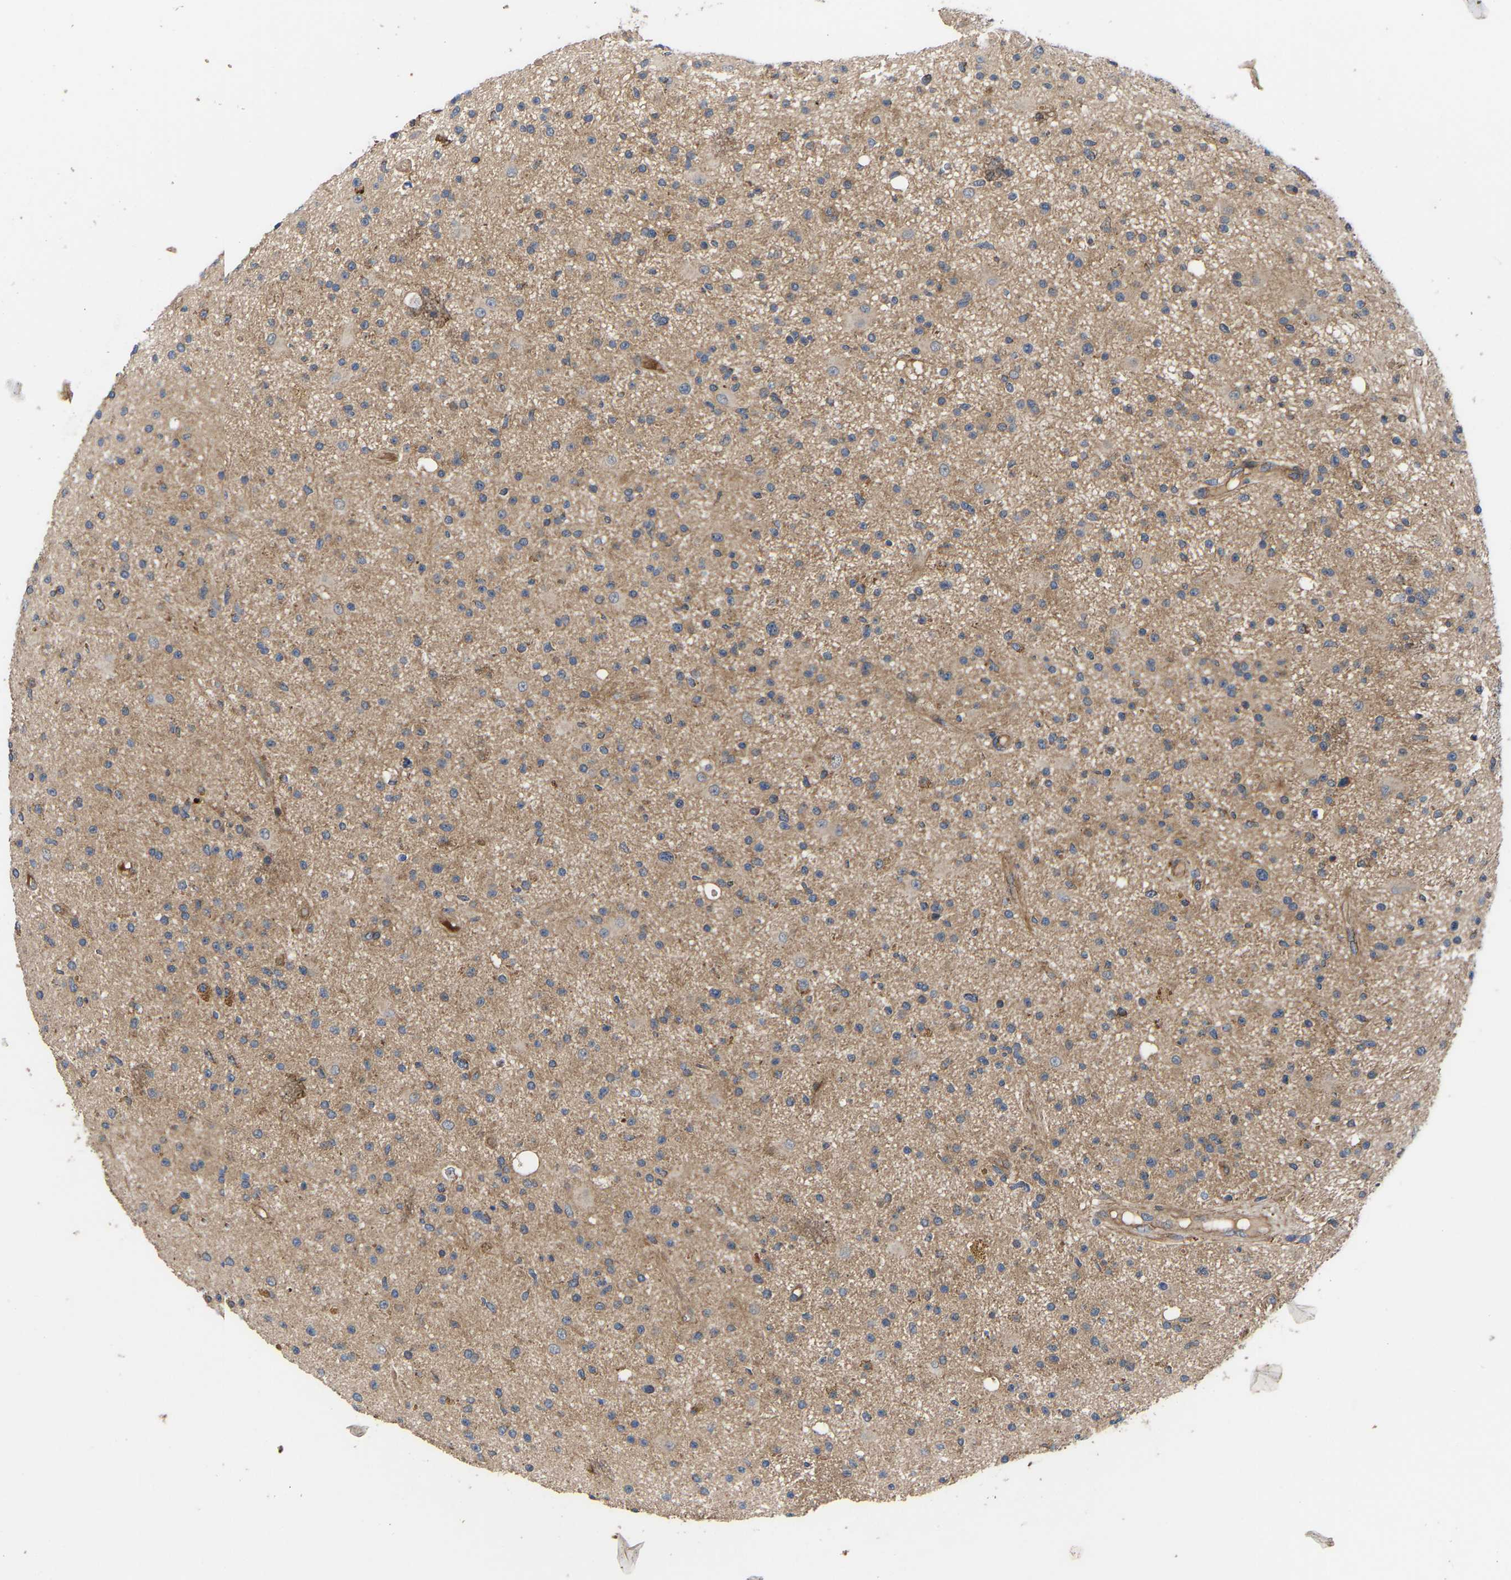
{"staining": {"intensity": "weak", "quantity": ">75%", "location": "cytoplasmic/membranous"}, "tissue": "glioma", "cell_type": "Tumor cells", "image_type": "cancer", "snomed": [{"axis": "morphology", "description": "Glioma, malignant, High grade"}, {"axis": "topography", "description": "Brain"}], "caption": "IHC photomicrograph of neoplastic tissue: malignant glioma (high-grade) stained using immunohistochemistry (IHC) shows low levels of weak protein expression localized specifically in the cytoplasmic/membranous of tumor cells, appearing as a cytoplasmic/membranous brown color.", "gene": "STAU1", "patient": {"sex": "male", "age": 33}}